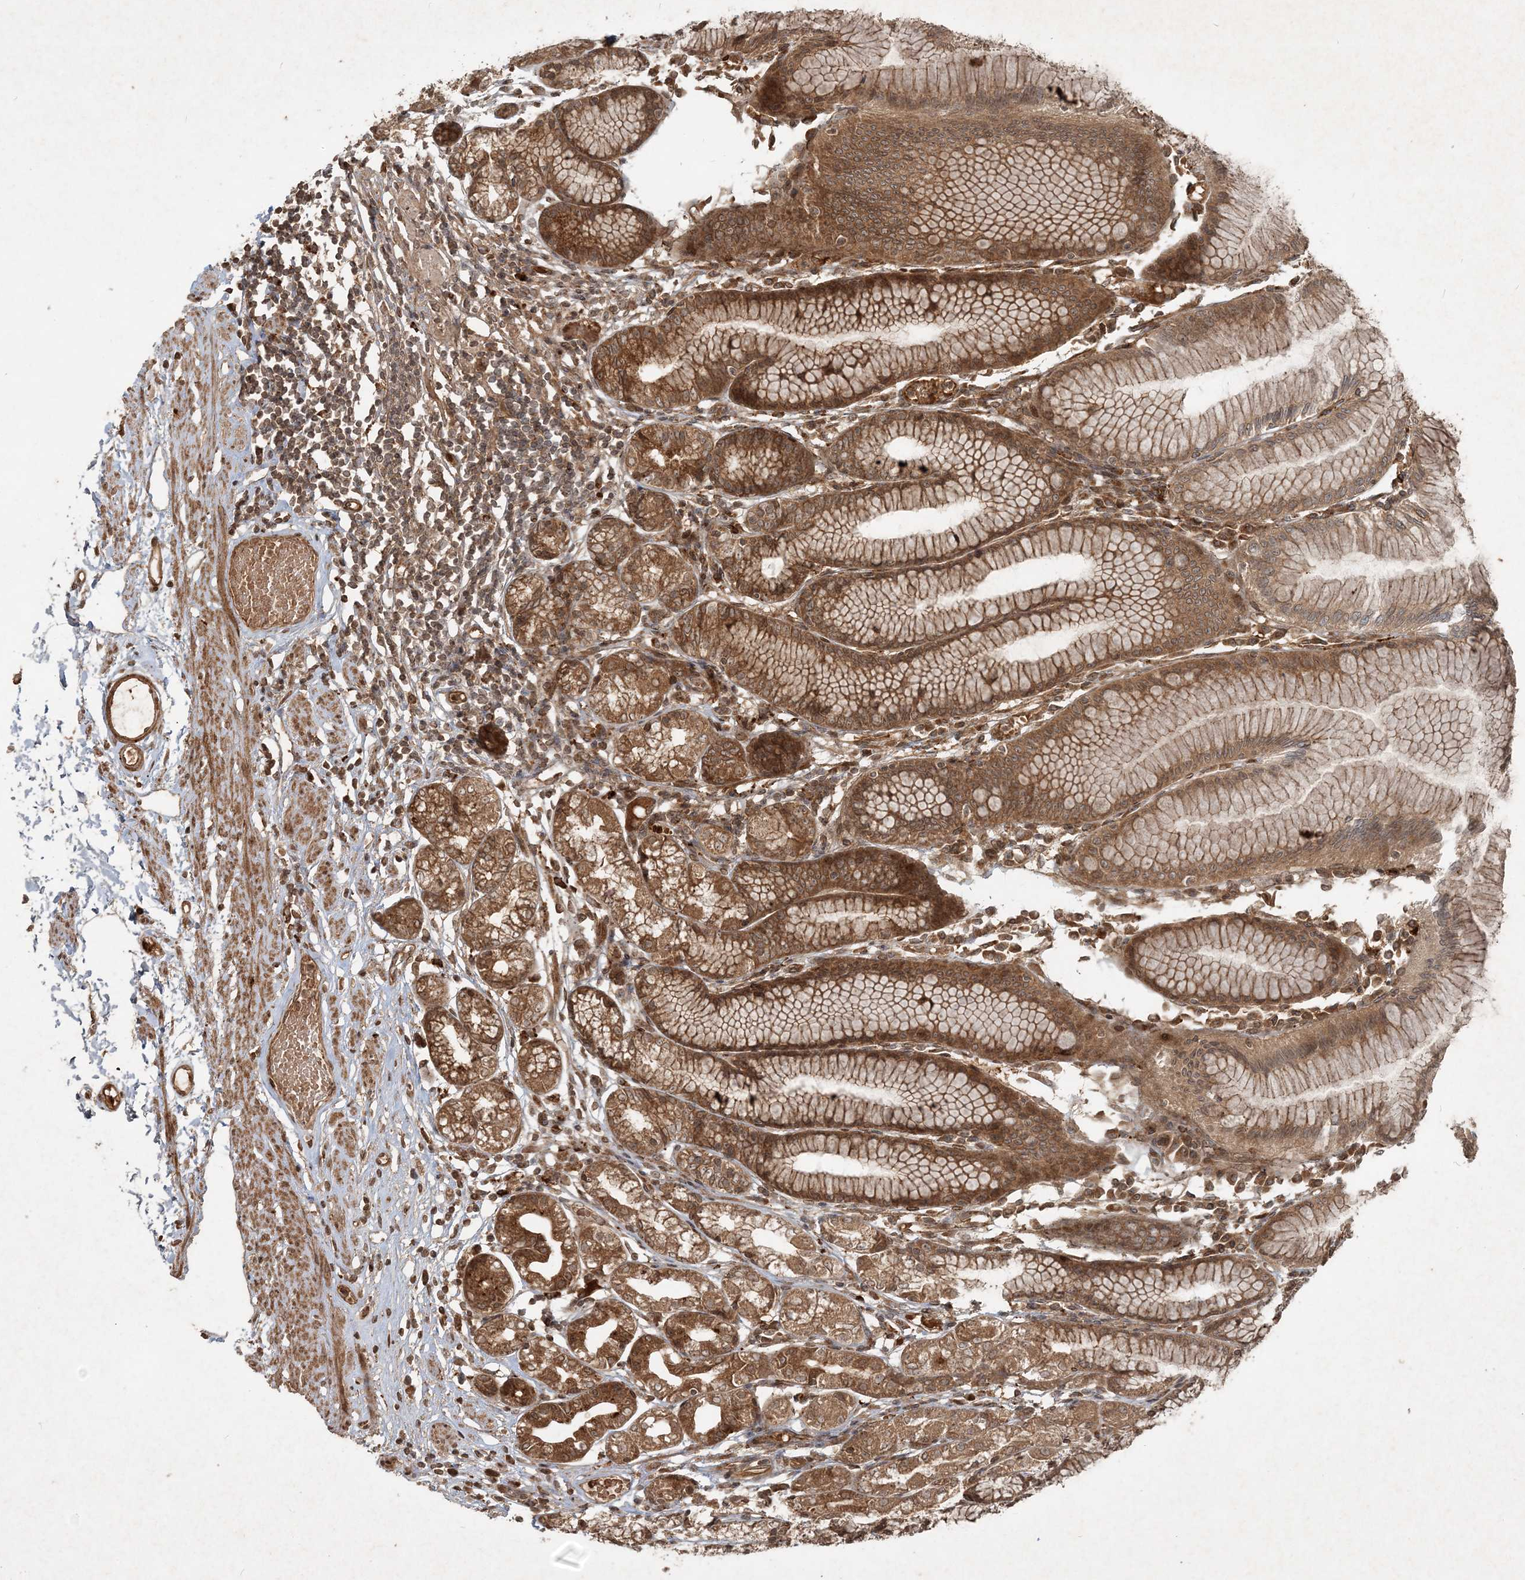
{"staining": {"intensity": "moderate", "quantity": ">75%", "location": "cytoplasmic/membranous"}, "tissue": "stomach", "cell_type": "Glandular cells", "image_type": "normal", "snomed": [{"axis": "morphology", "description": "Normal tissue, NOS"}, {"axis": "topography", "description": "Stomach"}], "caption": "The immunohistochemical stain labels moderate cytoplasmic/membranous positivity in glandular cells of benign stomach.", "gene": "NARS1", "patient": {"sex": "female", "age": 57}}